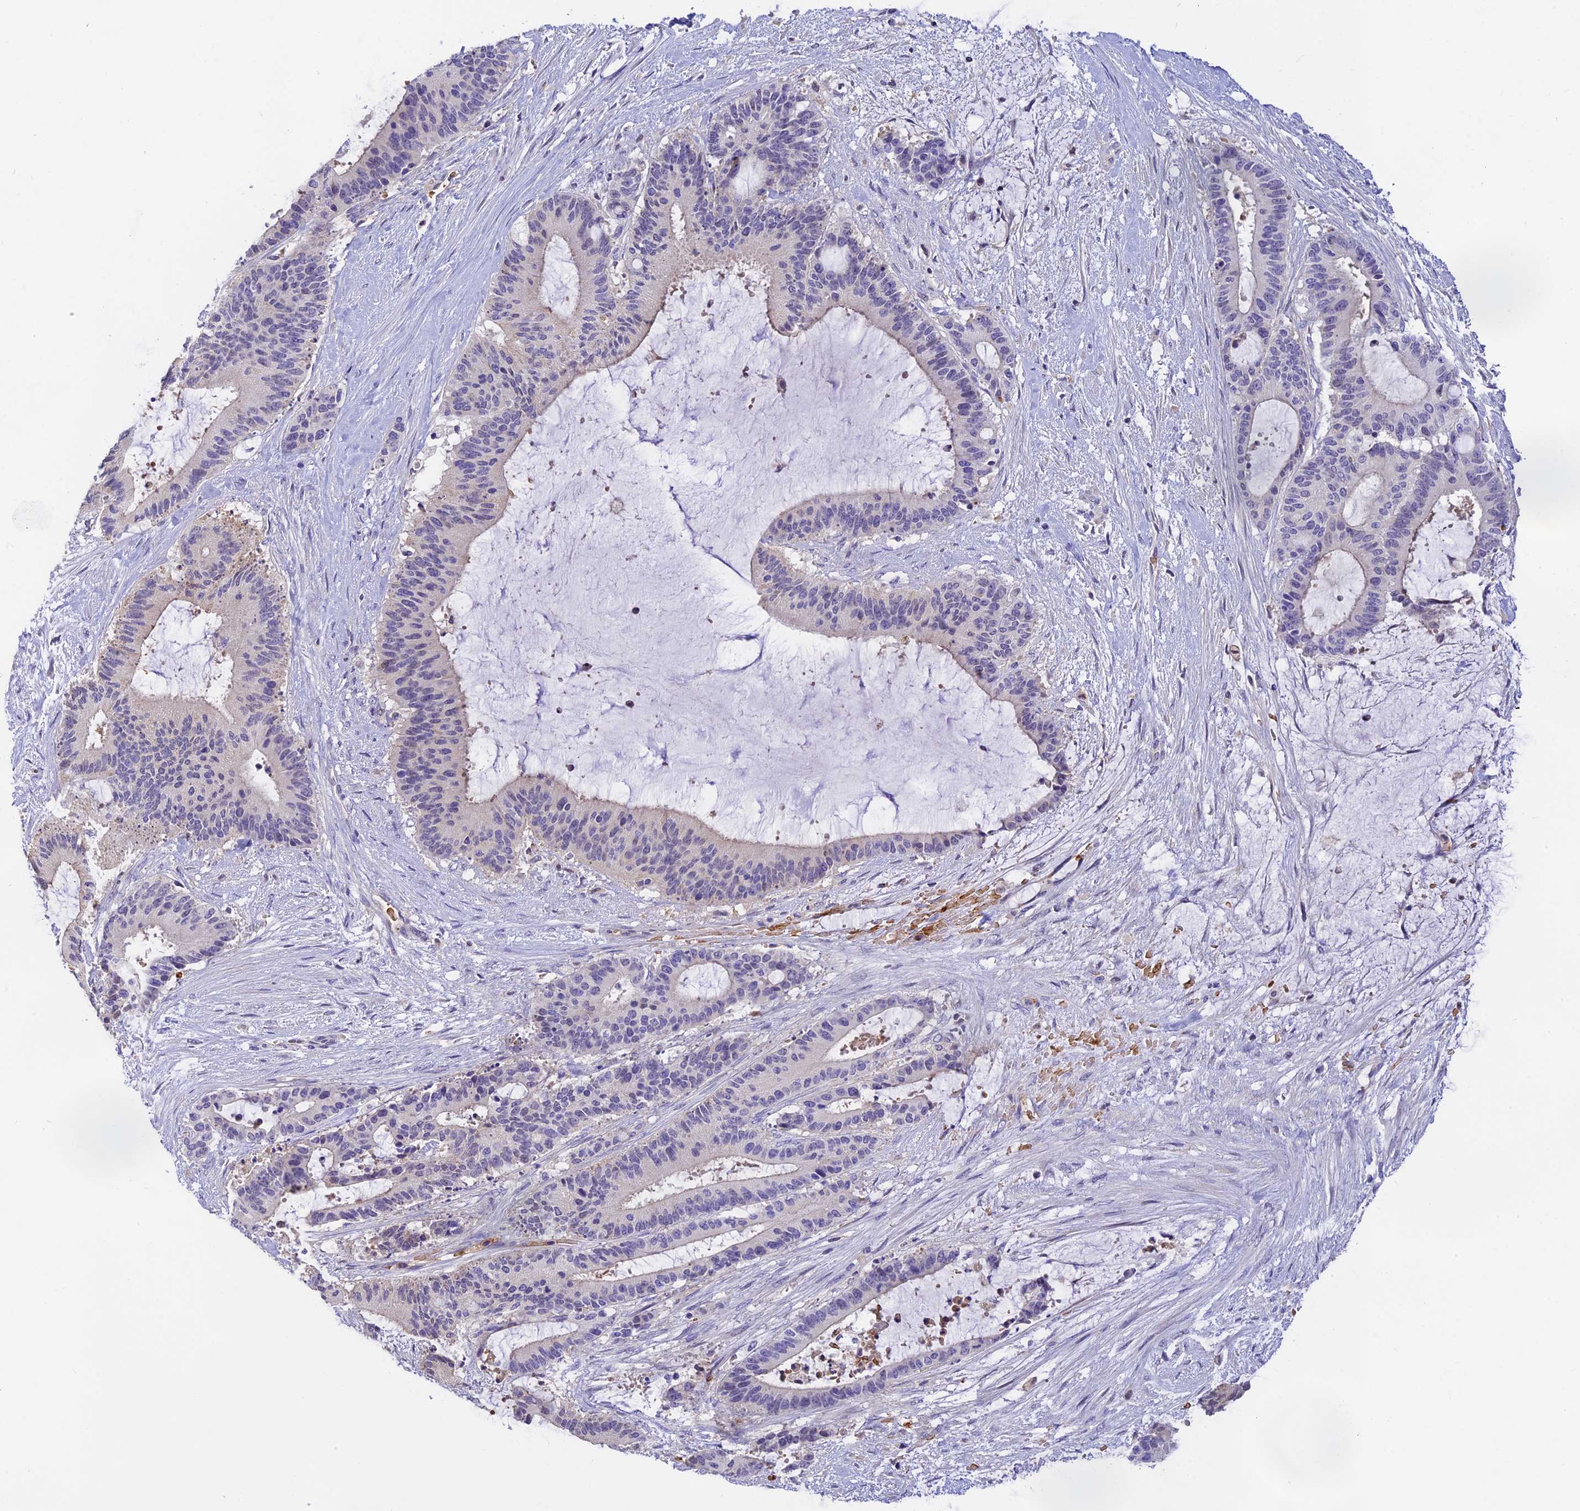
{"staining": {"intensity": "negative", "quantity": "none", "location": "none"}, "tissue": "liver cancer", "cell_type": "Tumor cells", "image_type": "cancer", "snomed": [{"axis": "morphology", "description": "Normal tissue, NOS"}, {"axis": "morphology", "description": "Cholangiocarcinoma"}, {"axis": "topography", "description": "Liver"}, {"axis": "topography", "description": "Peripheral nerve tissue"}], "caption": "Liver cancer (cholangiocarcinoma) stained for a protein using IHC demonstrates no staining tumor cells.", "gene": "HDHD2", "patient": {"sex": "female", "age": 73}}